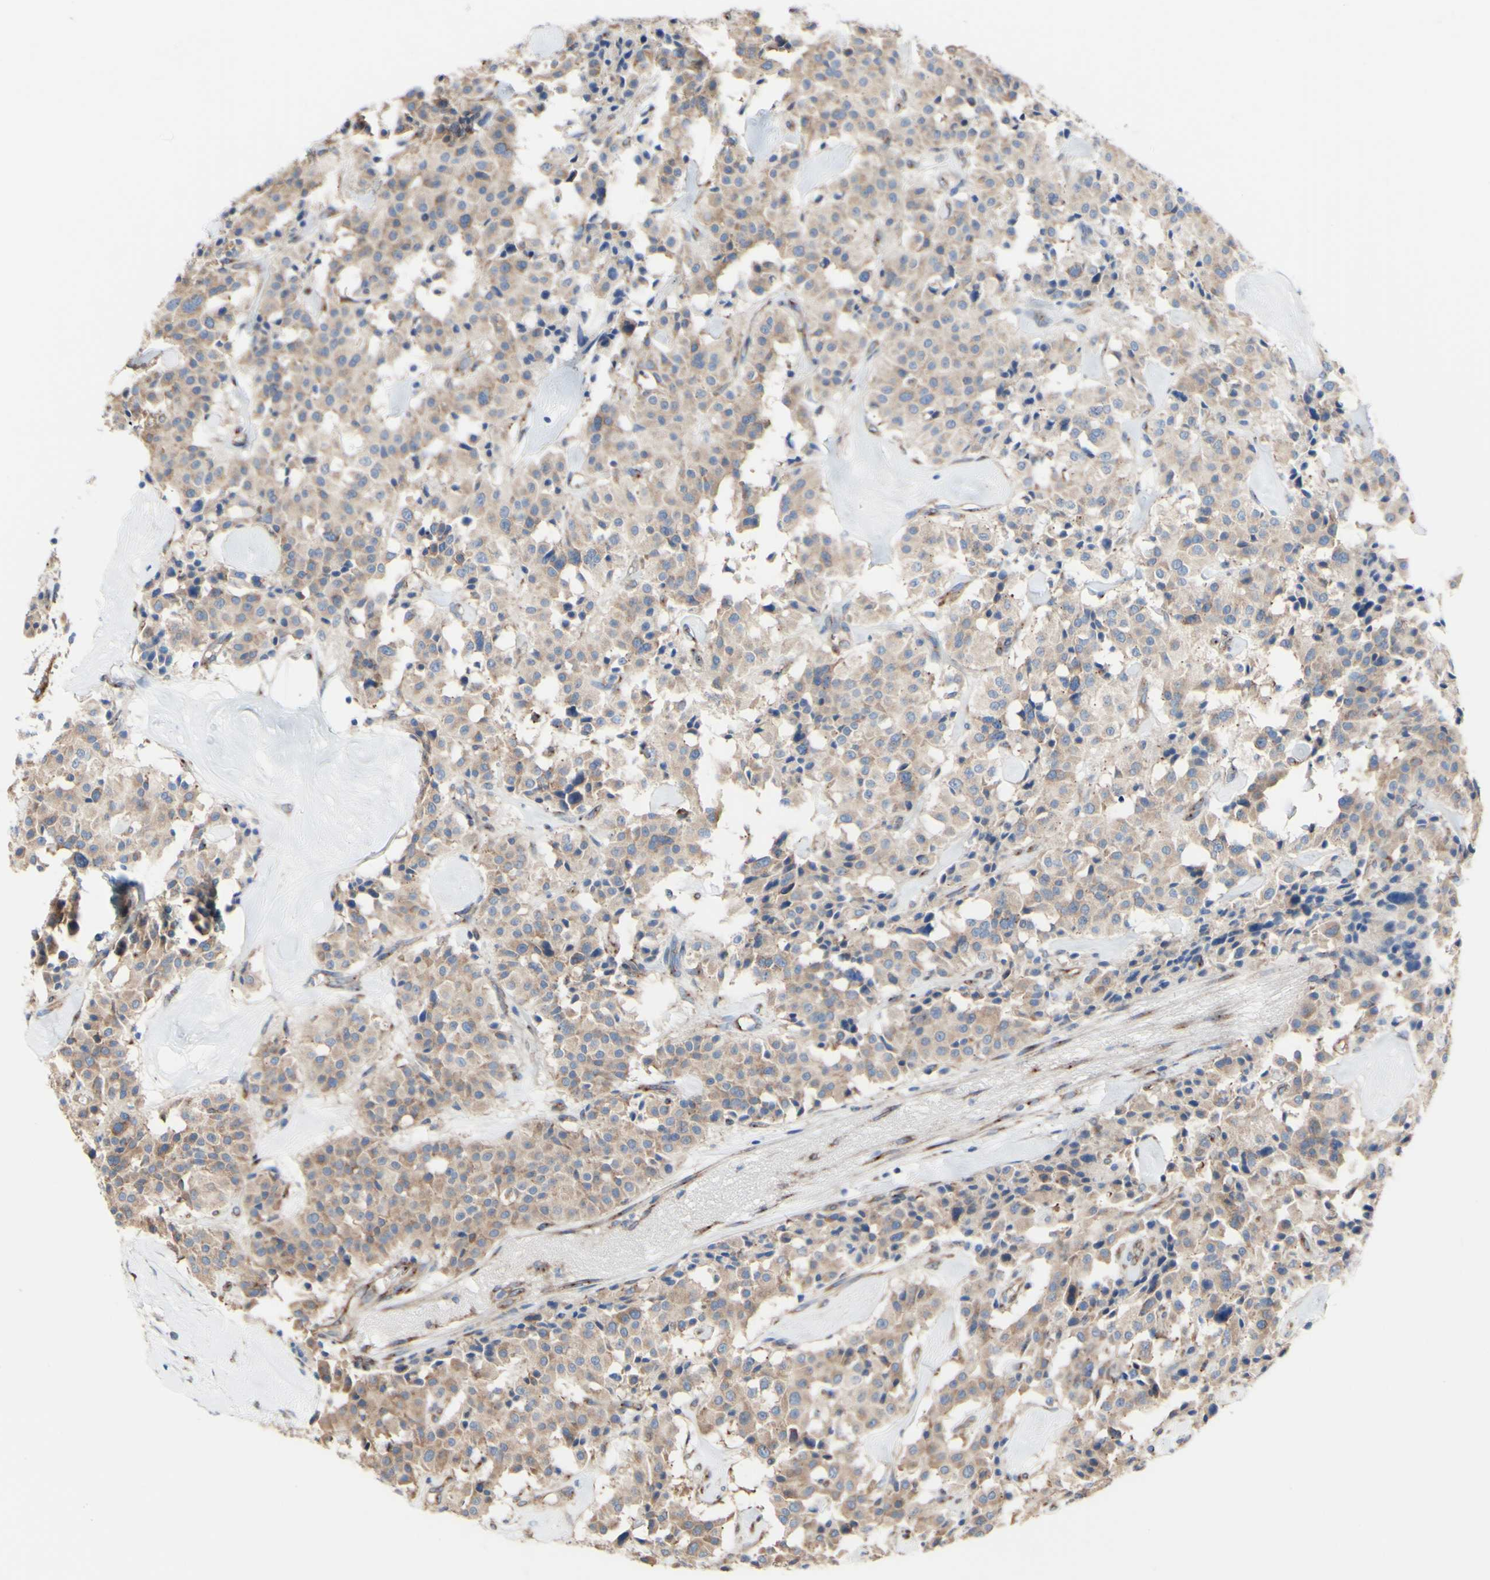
{"staining": {"intensity": "moderate", "quantity": ">75%", "location": "cytoplasmic/membranous"}, "tissue": "carcinoid", "cell_type": "Tumor cells", "image_type": "cancer", "snomed": [{"axis": "morphology", "description": "Carcinoid, malignant, NOS"}, {"axis": "topography", "description": "Lung"}], "caption": "Protein staining by immunohistochemistry (IHC) reveals moderate cytoplasmic/membranous staining in about >75% of tumor cells in malignant carcinoid.", "gene": "LRIG3", "patient": {"sex": "male", "age": 30}}